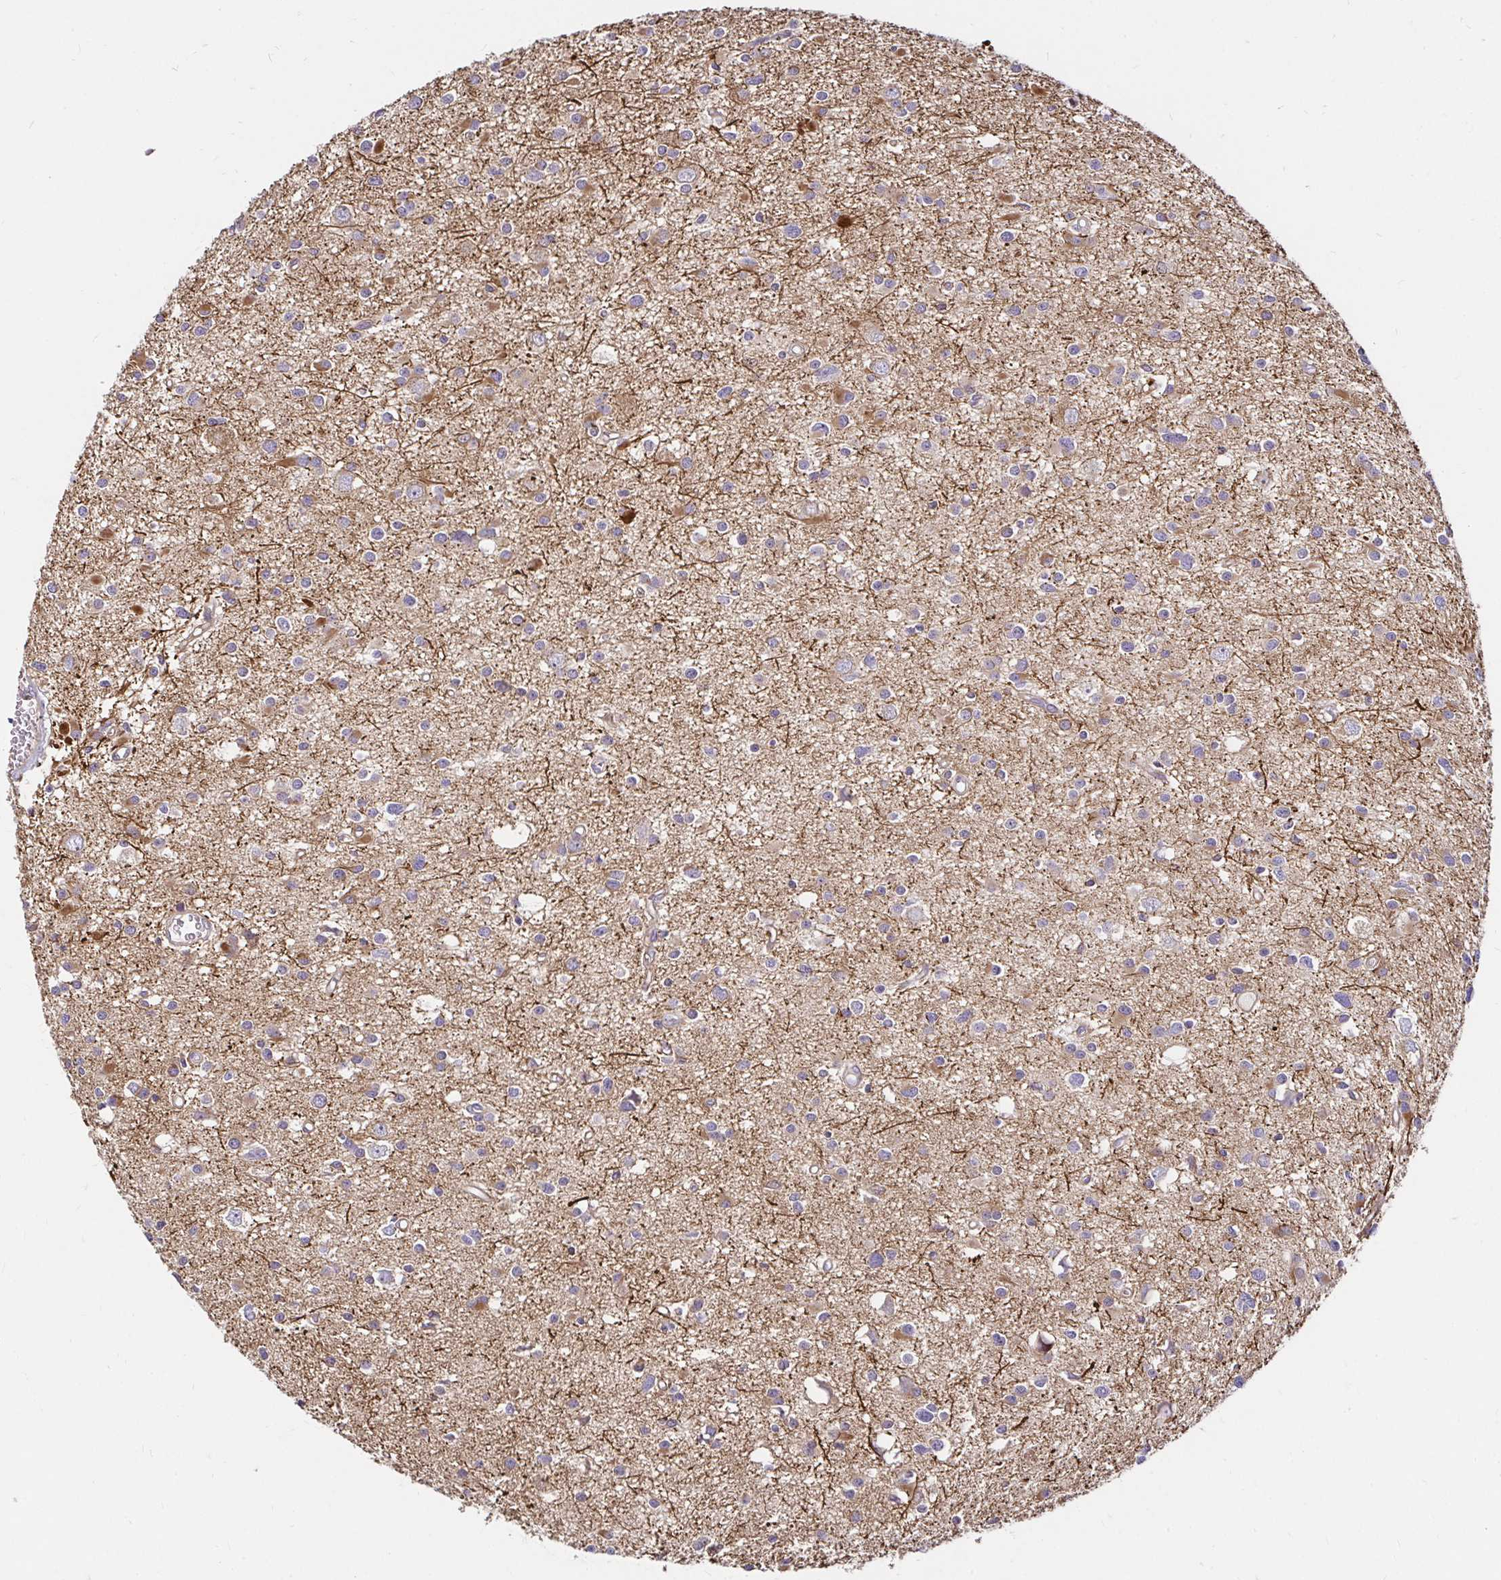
{"staining": {"intensity": "negative", "quantity": "none", "location": "none"}, "tissue": "glioma", "cell_type": "Tumor cells", "image_type": "cancer", "snomed": [{"axis": "morphology", "description": "Glioma, malignant, High grade"}, {"axis": "topography", "description": "Brain"}], "caption": "This image is of glioma stained with immunohistochemistry (IHC) to label a protein in brown with the nuclei are counter-stained blue. There is no staining in tumor cells. Nuclei are stained in blue.", "gene": "ITGA2", "patient": {"sex": "male", "age": 54}}